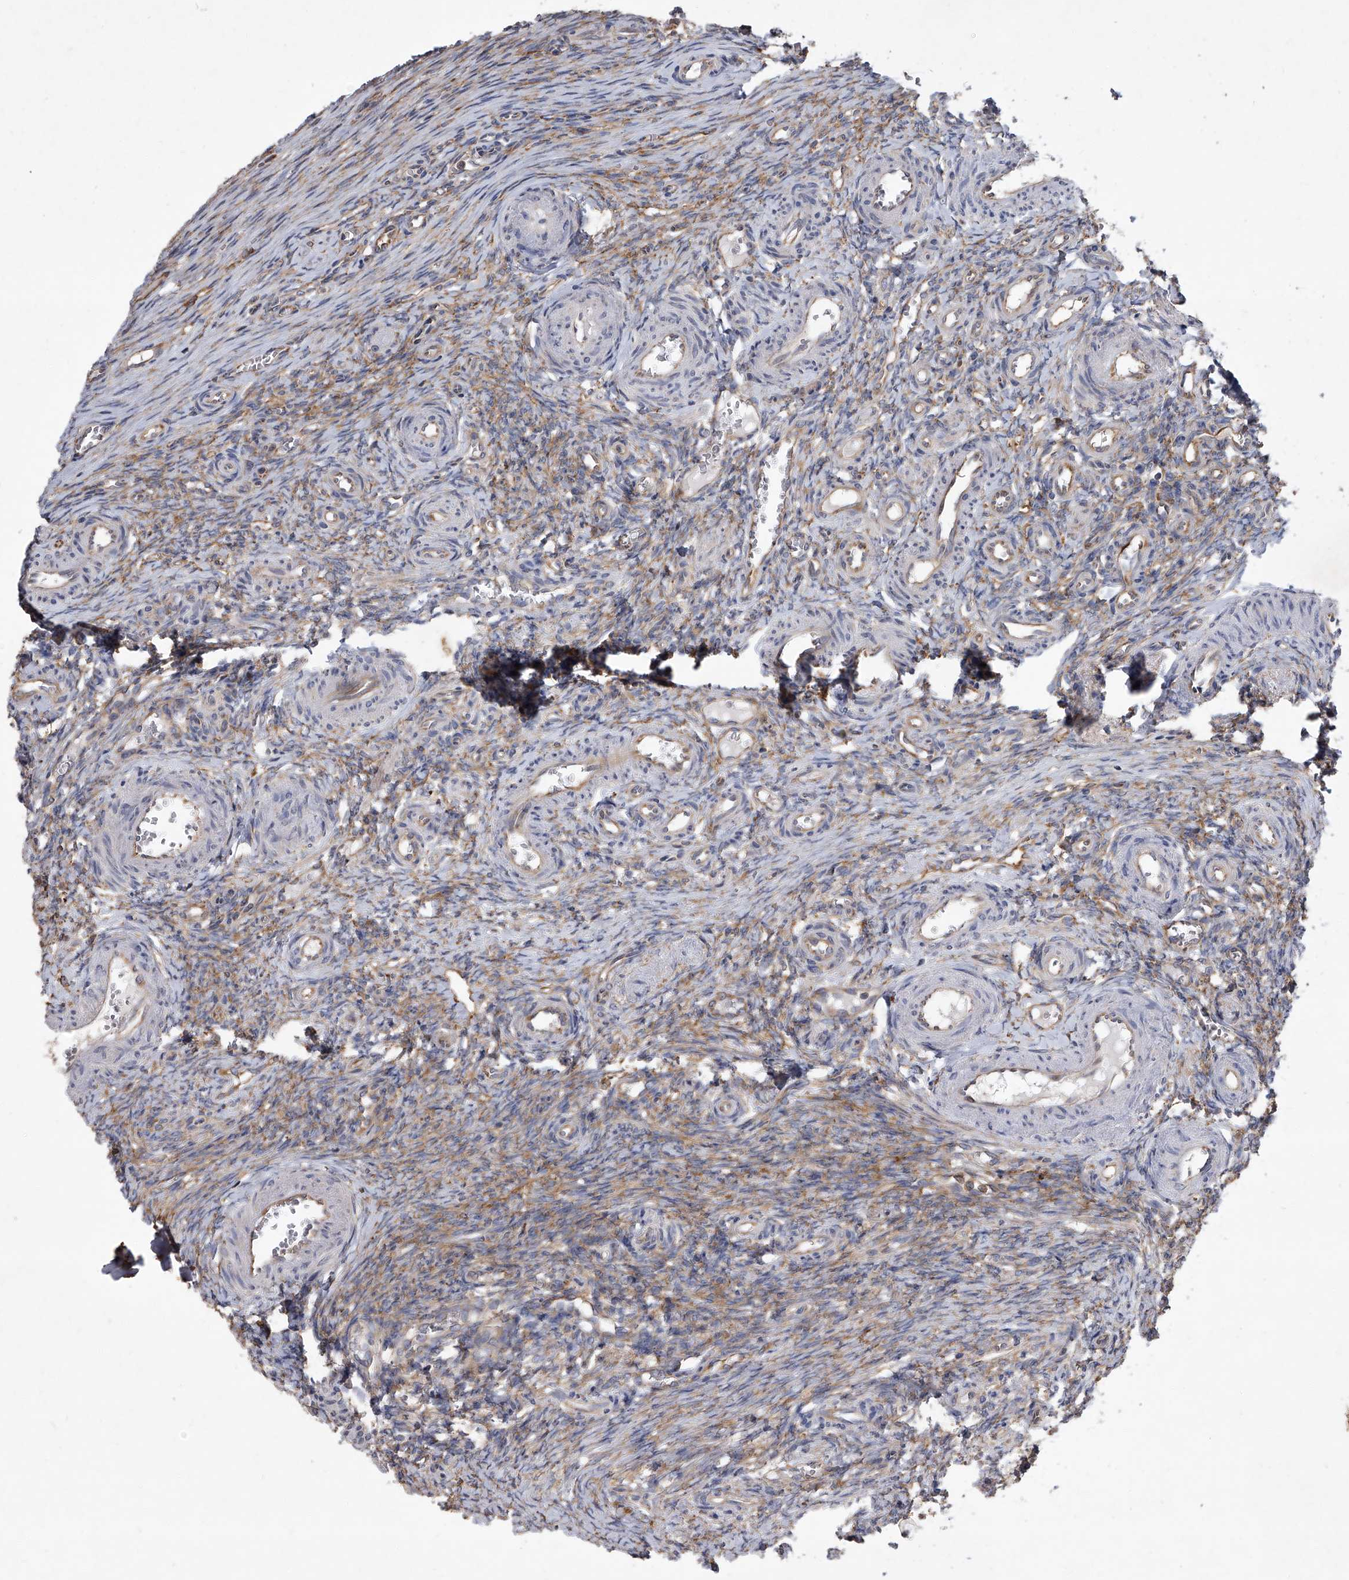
{"staining": {"intensity": "moderate", "quantity": "<25%", "location": "cytoplasmic/membranous"}, "tissue": "ovary", "cell_type": "Ovarian stroma cells", "image_type": "normal", "snomed": [{"axis": "morphology", "description": "Adenocarcinoma, NOS"}, {"axis": "topography", "description": "Endometrium"}], "caption": "Immunohistochemistry (IHC) histopathology image of benign ovary stained for a protein (brown), which reveals low levels of moderate cytoplasmic/membranous positivity in about <25% of ovarian stroma cells.", "gene": "EIF2S2", "patient": {"sex": "female", "age": 32}}